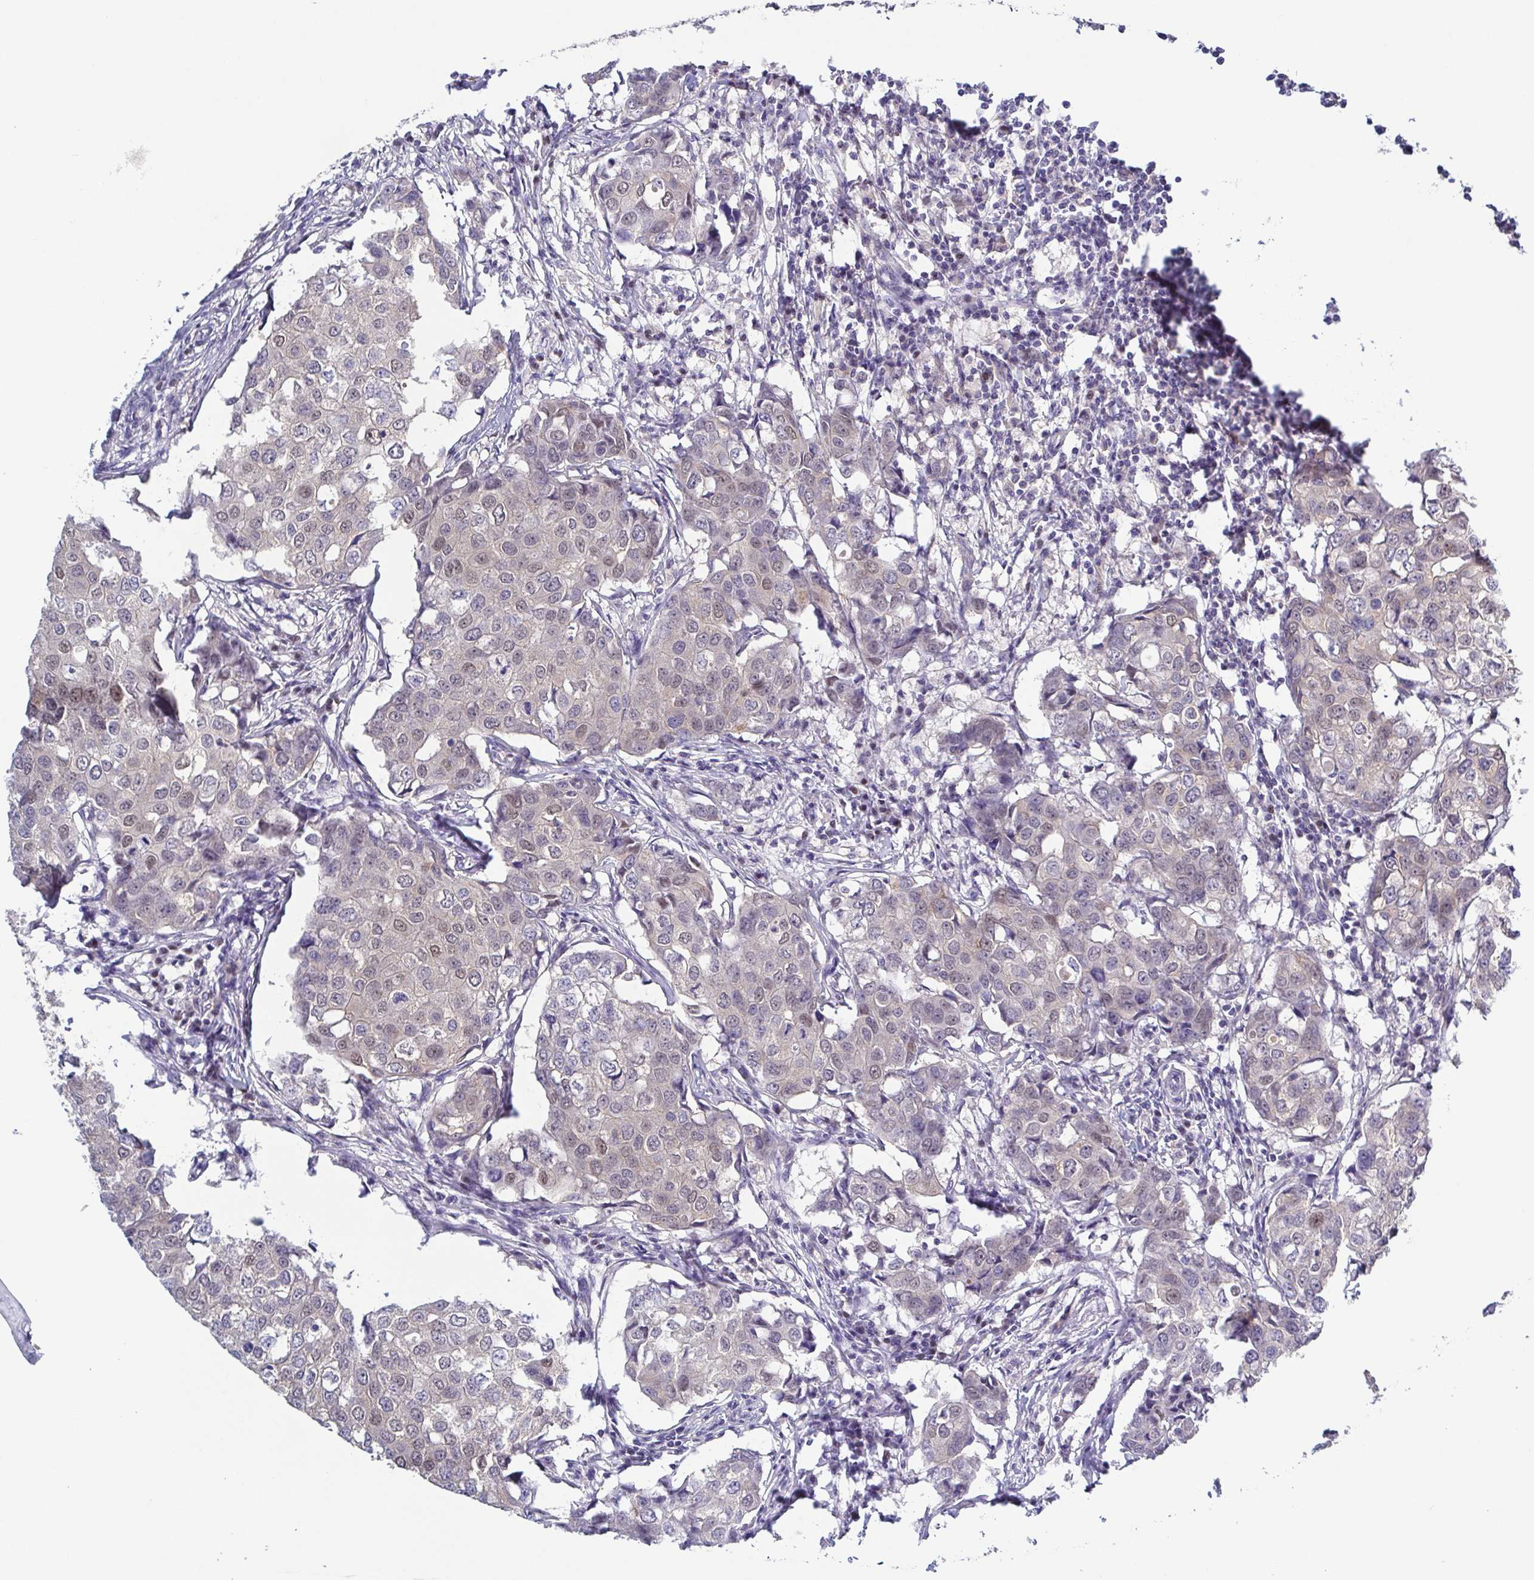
{"staining": {"intensity": "negative", "quantity": "none", "location": "none"}, "tissue": "breast cancer", "cell_type": "Tumor cells", "image_type": "cancer", "snomed": [{"axis": "morphology", "description": "Duct carcinoma"}, {"axis": "topography", "description": "Breast"}], "caption": "A high-resolution histopathology image shows IHC staining of breast cancer (infiltrating ductal carcinoma), which shows no significant positivity in tumor cells.", "gene": "UBE2Q1", "patient": {"sex": "female", "age": 27}}